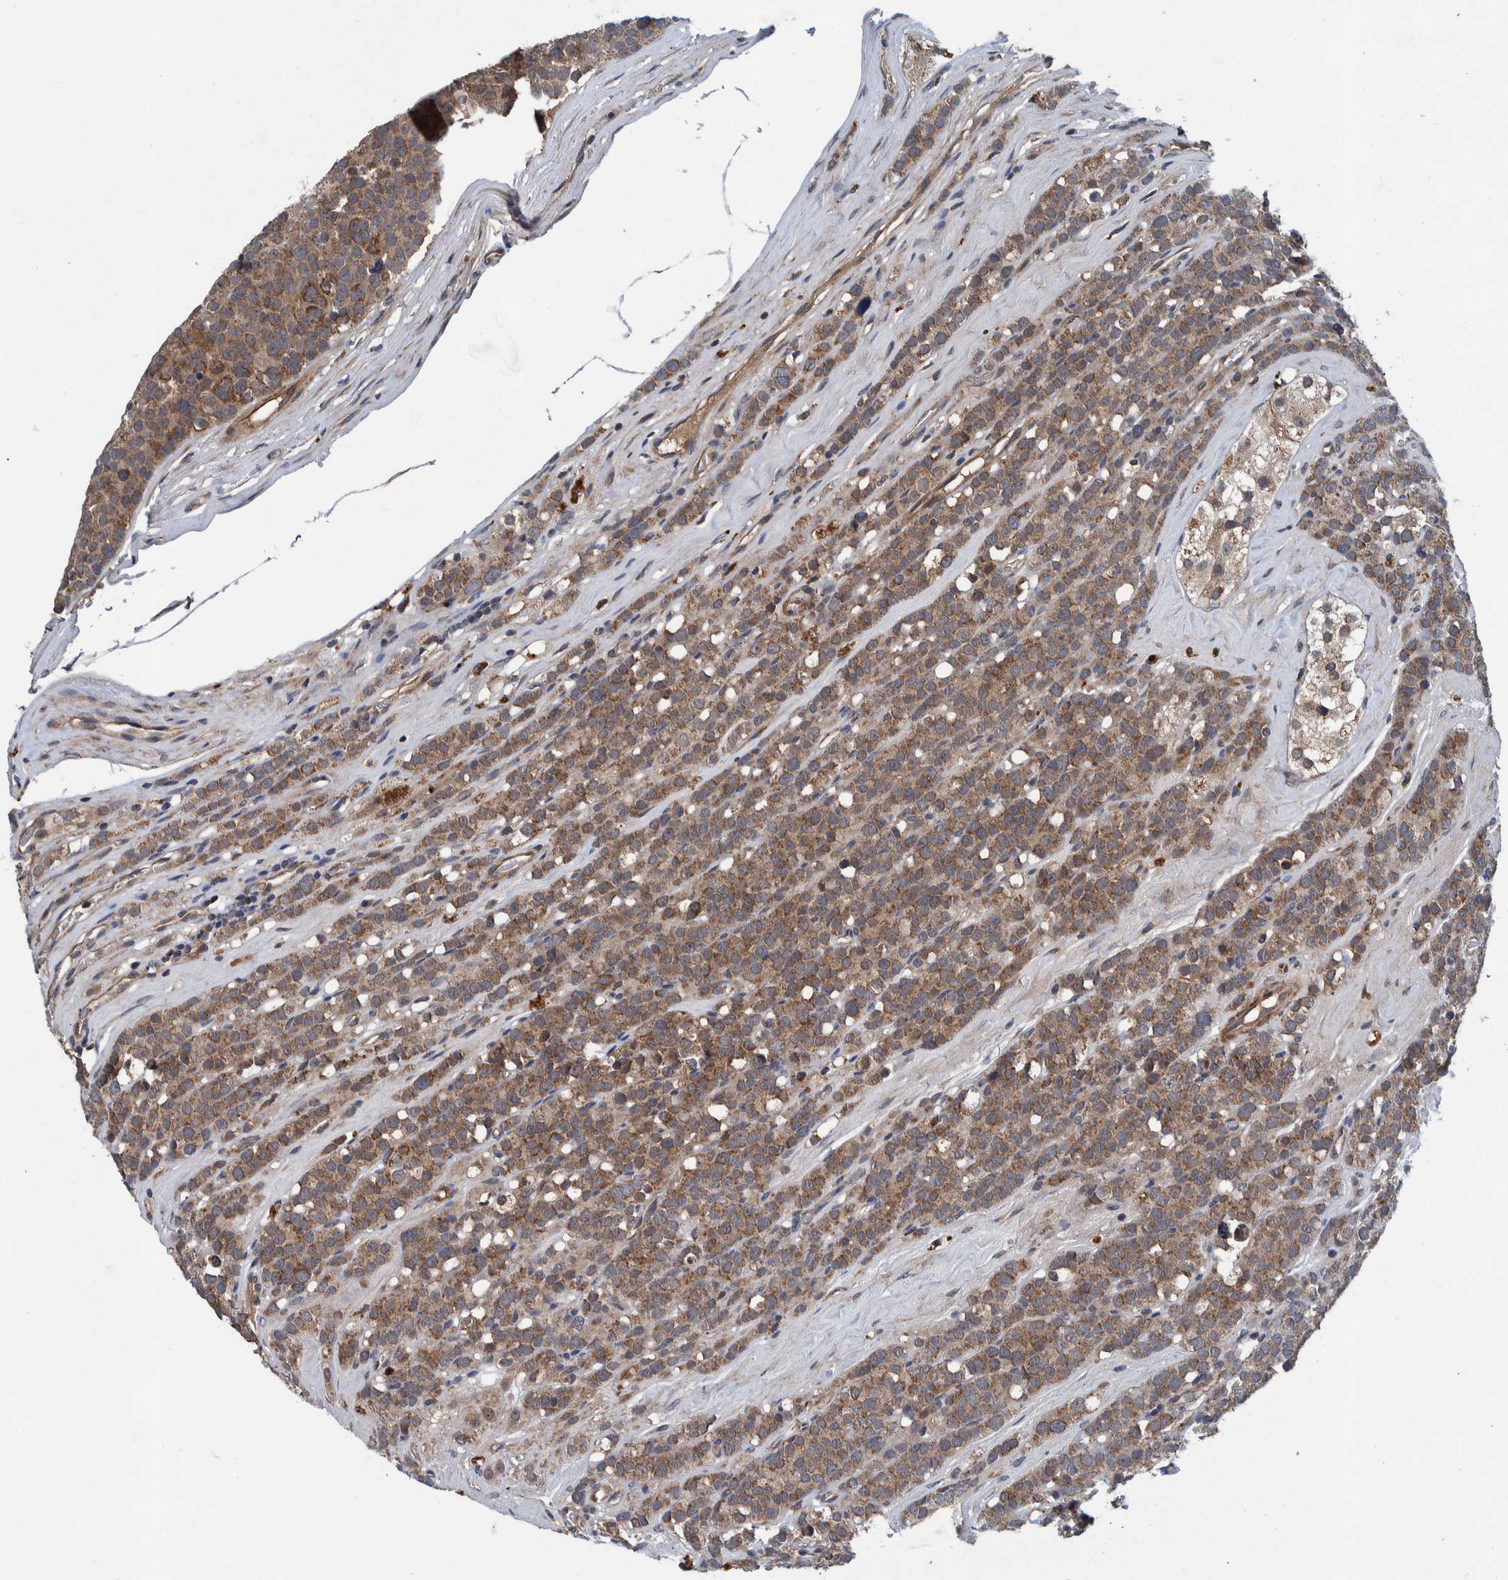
{"staining": {"intensity": "moderate", "quantity": ">75%", "location": "cytoplasmic/membranous"}, "tissue": "testis cancer", "cell_type": "Tumor cells", "image_type": "cancer", "snomed": [{"axis": "morphology", "description": "Seminoma, NOS"}, {"axis": "topography", "description": "Testis"}], "caption": "IHC of testis seminoma reveals medium levels of moderate cytoplasmic/membranous positivity in about >75% of tumor cells. The staining was performed using DAB, with brown indicating positive protein expression. Nuclei are stained blue with hematoxylin.", "gene": "ITIH3", "patient": {"sex": "male", "age": 71}}